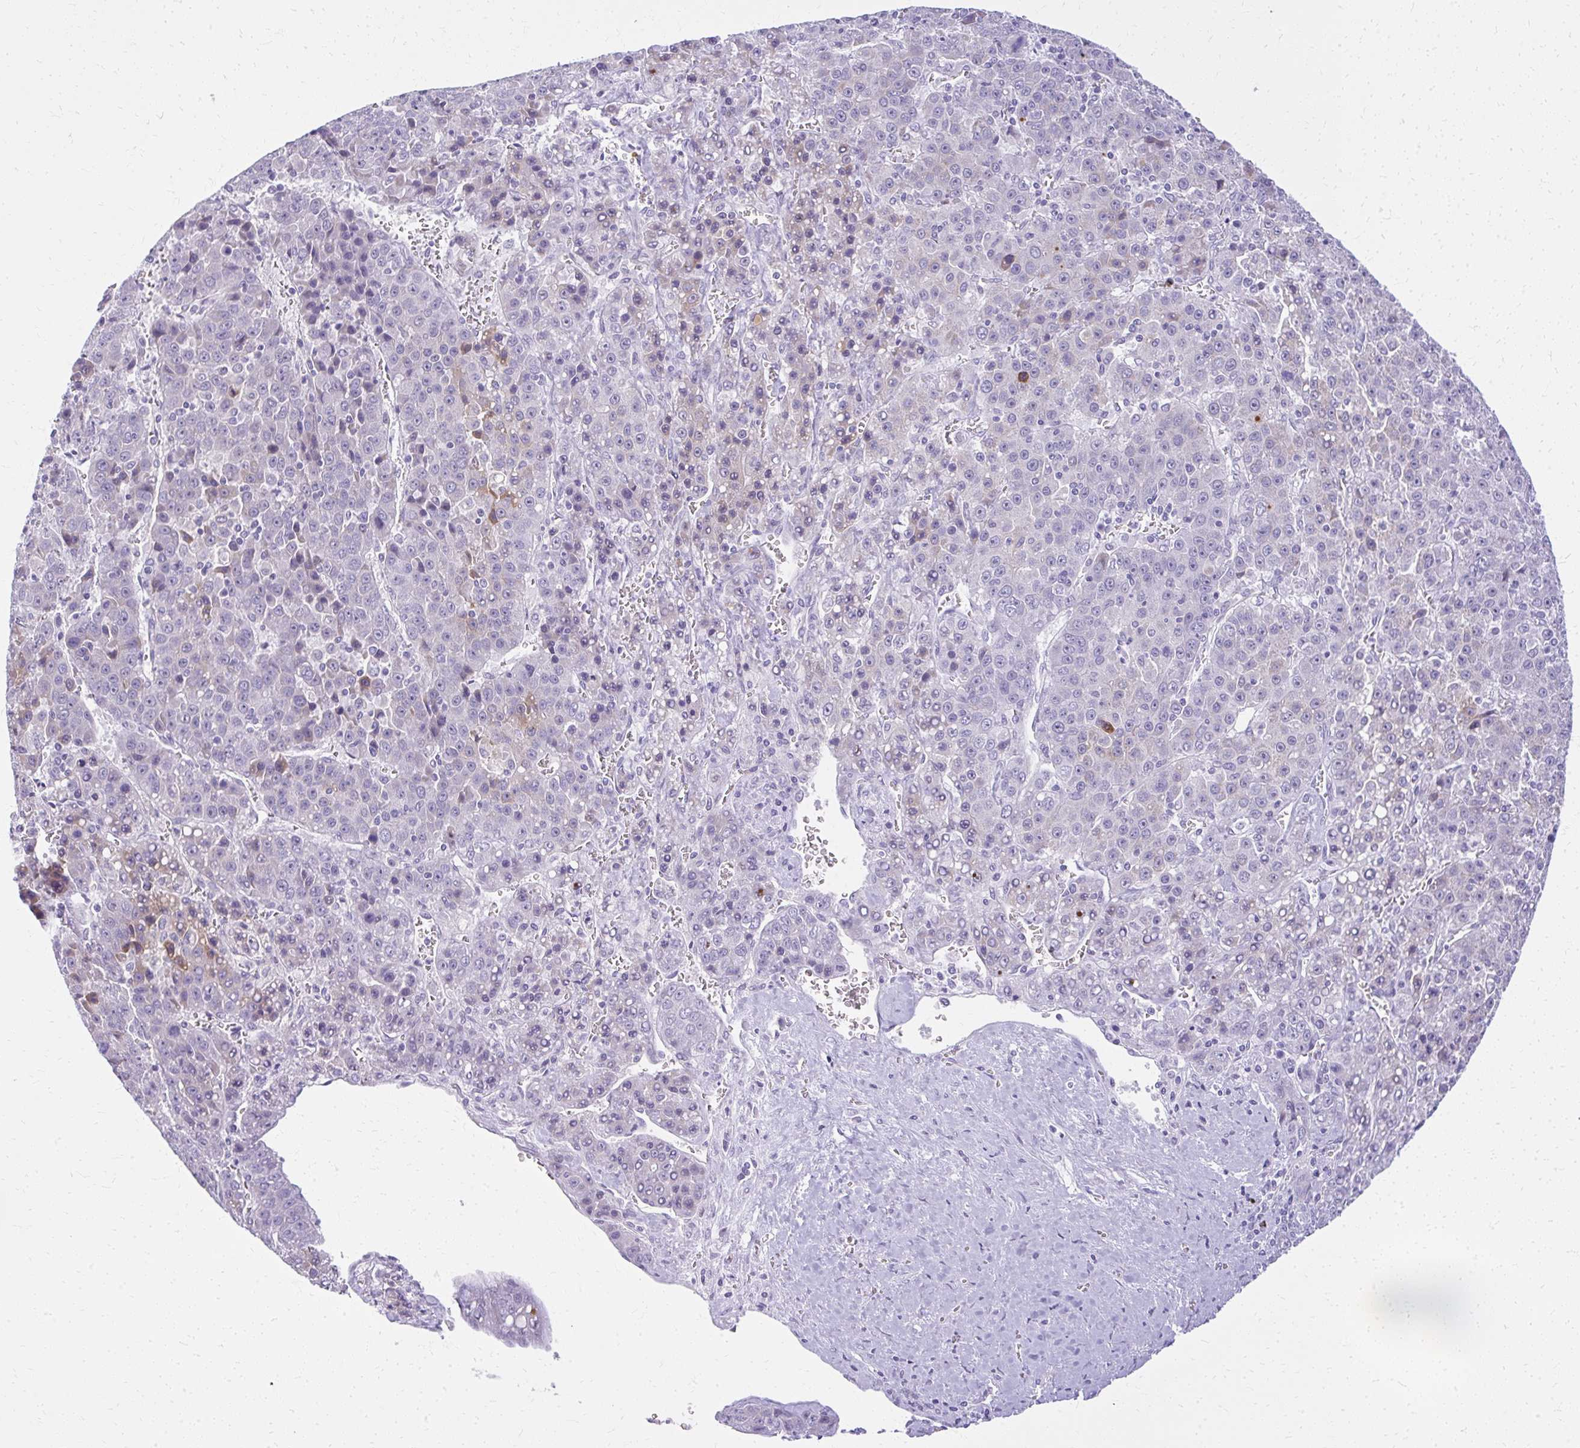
{"staining": {"intensity": "weak", "quantity": "<25%", "location": "cytoplasmic/membranous"}, "tissue": "liver cancer", "cell_type": "Tumor cells", "image_type": "cancer", "snomed": [{"axis": "morphology", "description": "Carcinoma, Hepatocellular, NOS"}, {"axis": "topography", "description": "Liver"}], "caption": "Immunohistochemistry image of neoplastic tissue: human liver cancer stained with DAB (3,3'-diaminobenzidine) exhibits no significant protein positivity in tumor cells.", "gene": "PRAP1", "patient": {"sex": "female", "age": 53}}